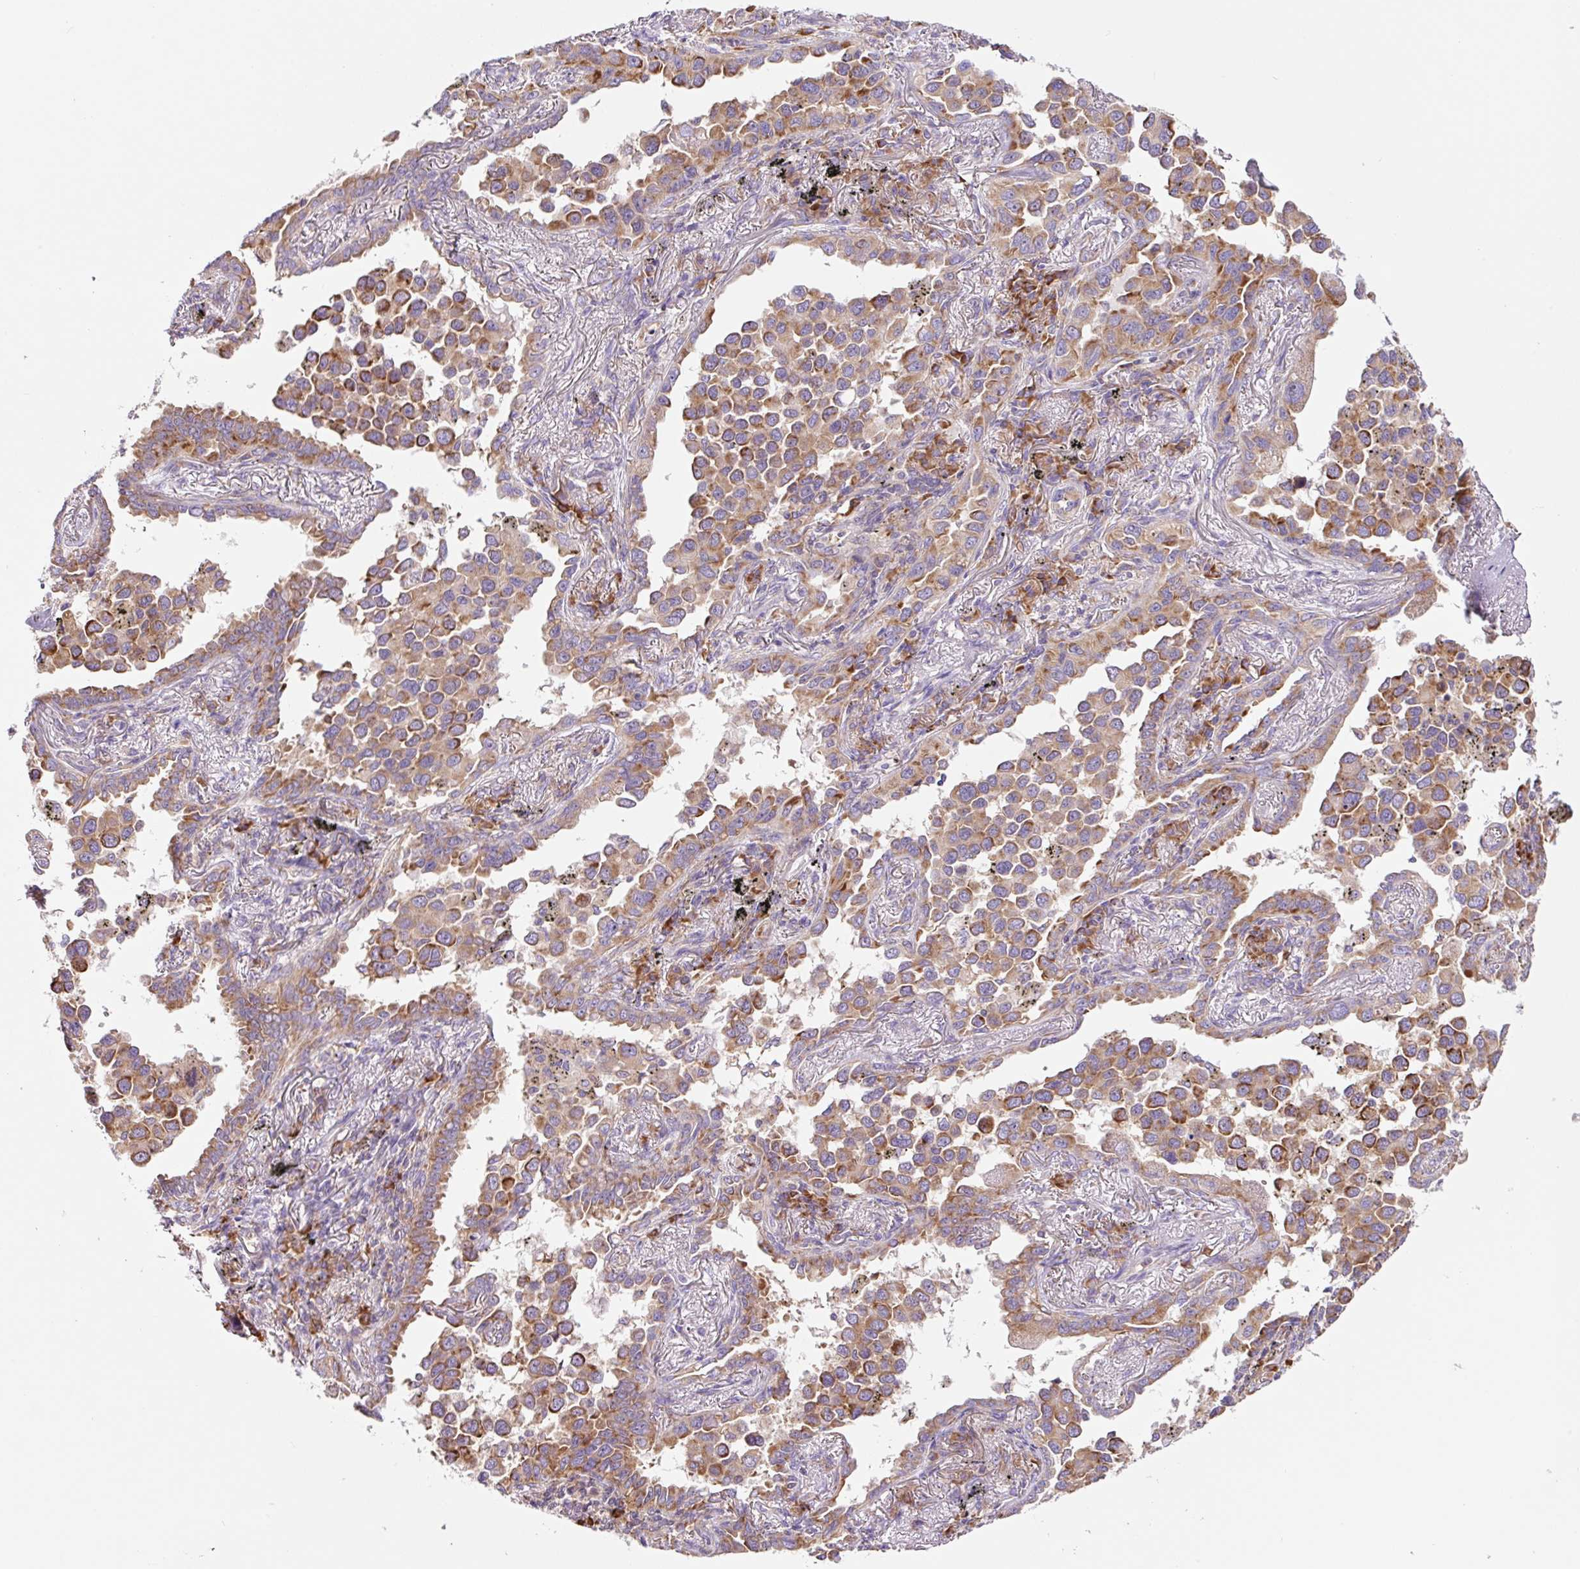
{"staining": {"intensity": "moderate", "quantity": ">75%", "location": "cytoplasmic/membranous"}, "tissue": "lung cancer", "cell_type": "Tumor cells", "image_type": "cancer", "snomed": [{"axis": "morphology", "description": "Adenocarcinoma, NOS"}, {"axis": "topography", "description": "Lung"}], "caption": "Tumor cells display moderate cytoplasmic/membranous staining in approximately >75% of cells in lung adenocarcinoma.", "gene": "RPL41", "patient": {"sex": "male", "age": 67}}